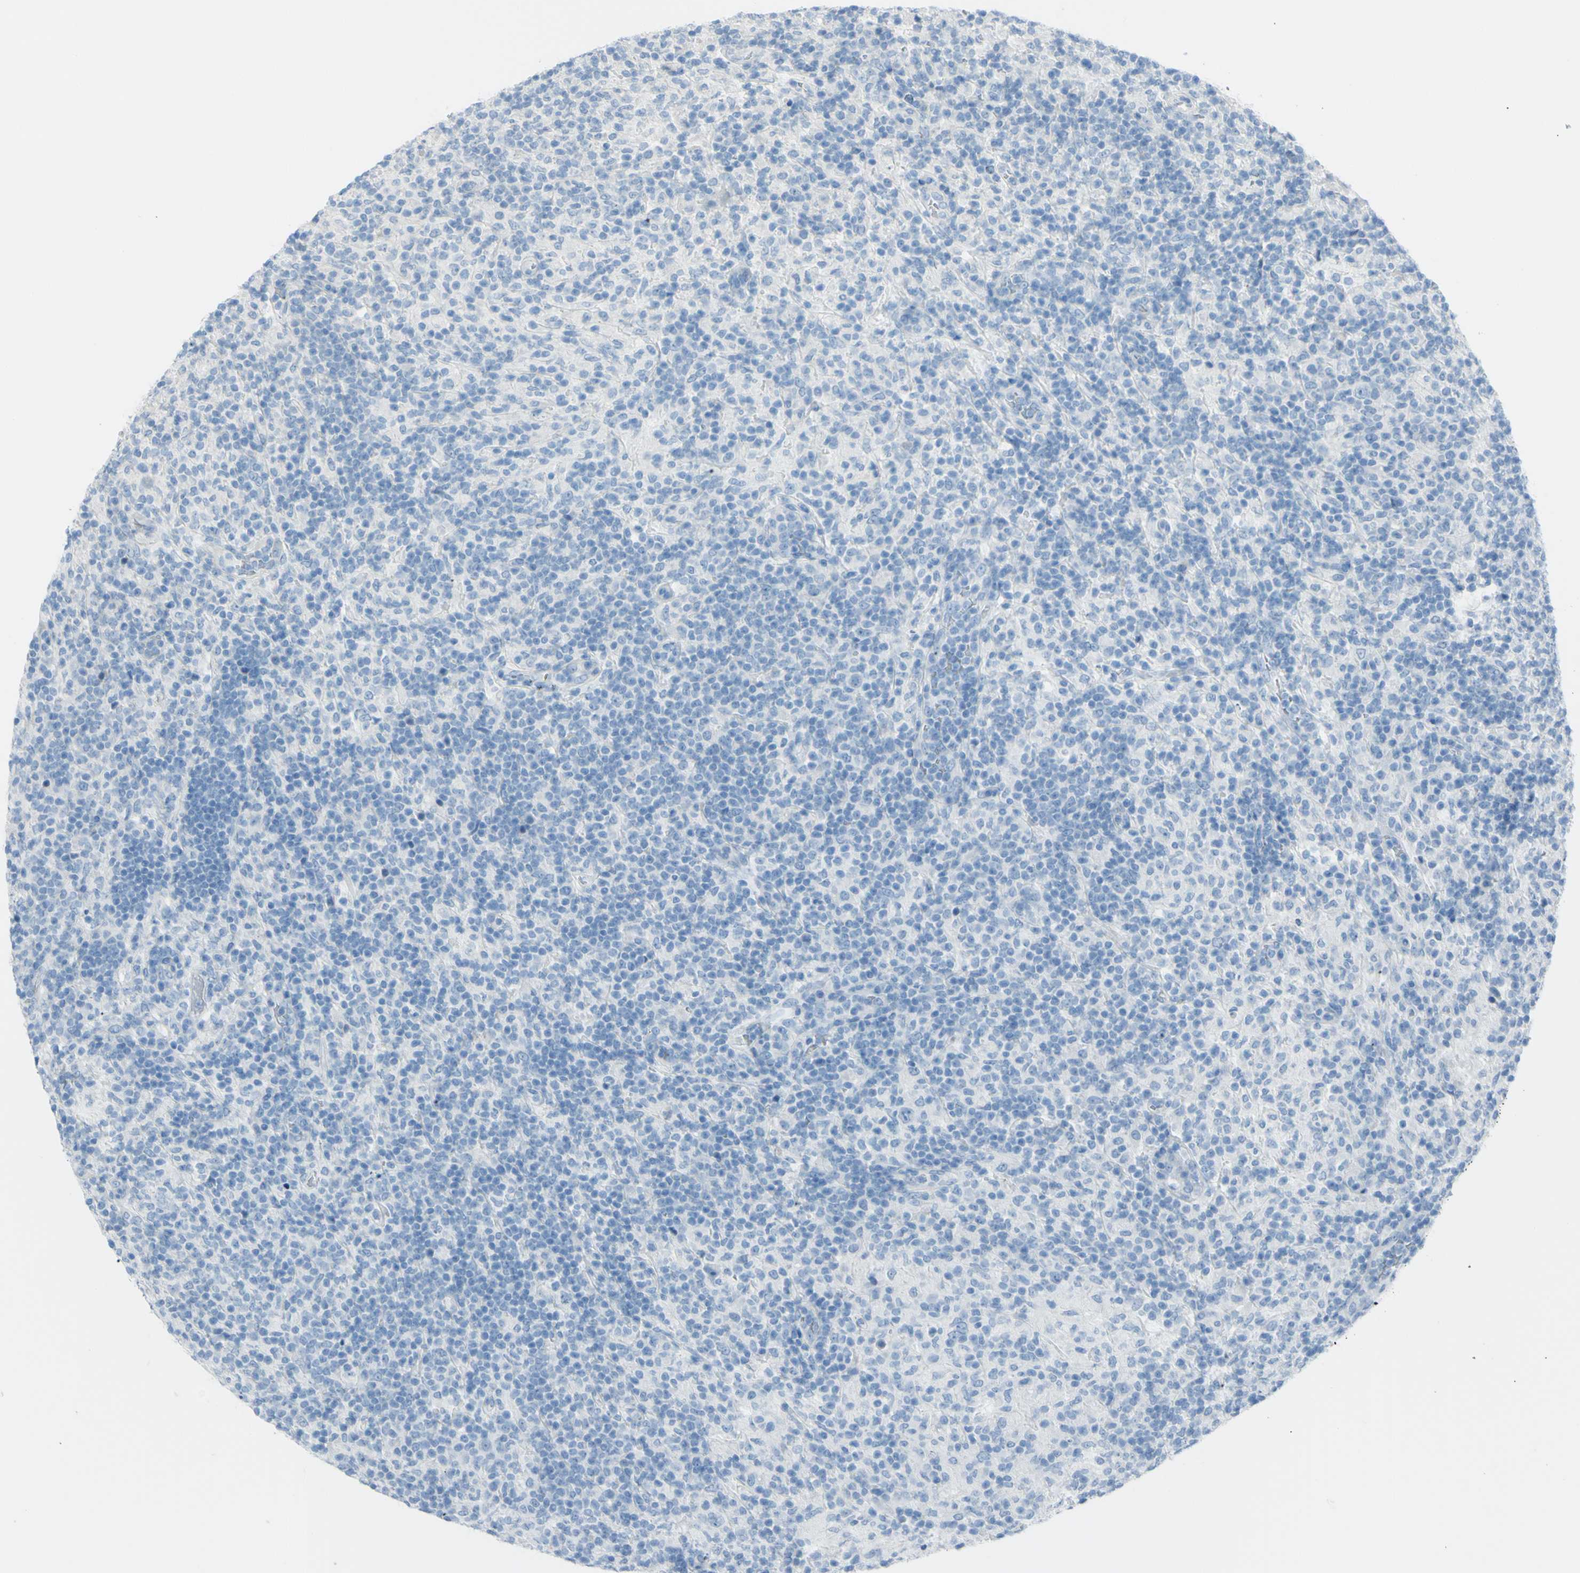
{"staining": {"intensity": "negative", "quantity": "none", "location": "none"}, "tissue": "lymphoma", "cell_type": "Tumor cells", "image_type": "cancer", "snomed": [{"axis": "morphology", "description": "Hodgkin's disease, NOS"}, {"axis": "topography", "description": "Lymph node"}], "caption": "A photomicrograph of human Hodgkin's disease is negative for staining in tumor cells.", "gene": "TFPI2", "patient": {"sex": "male", "age": 70}}